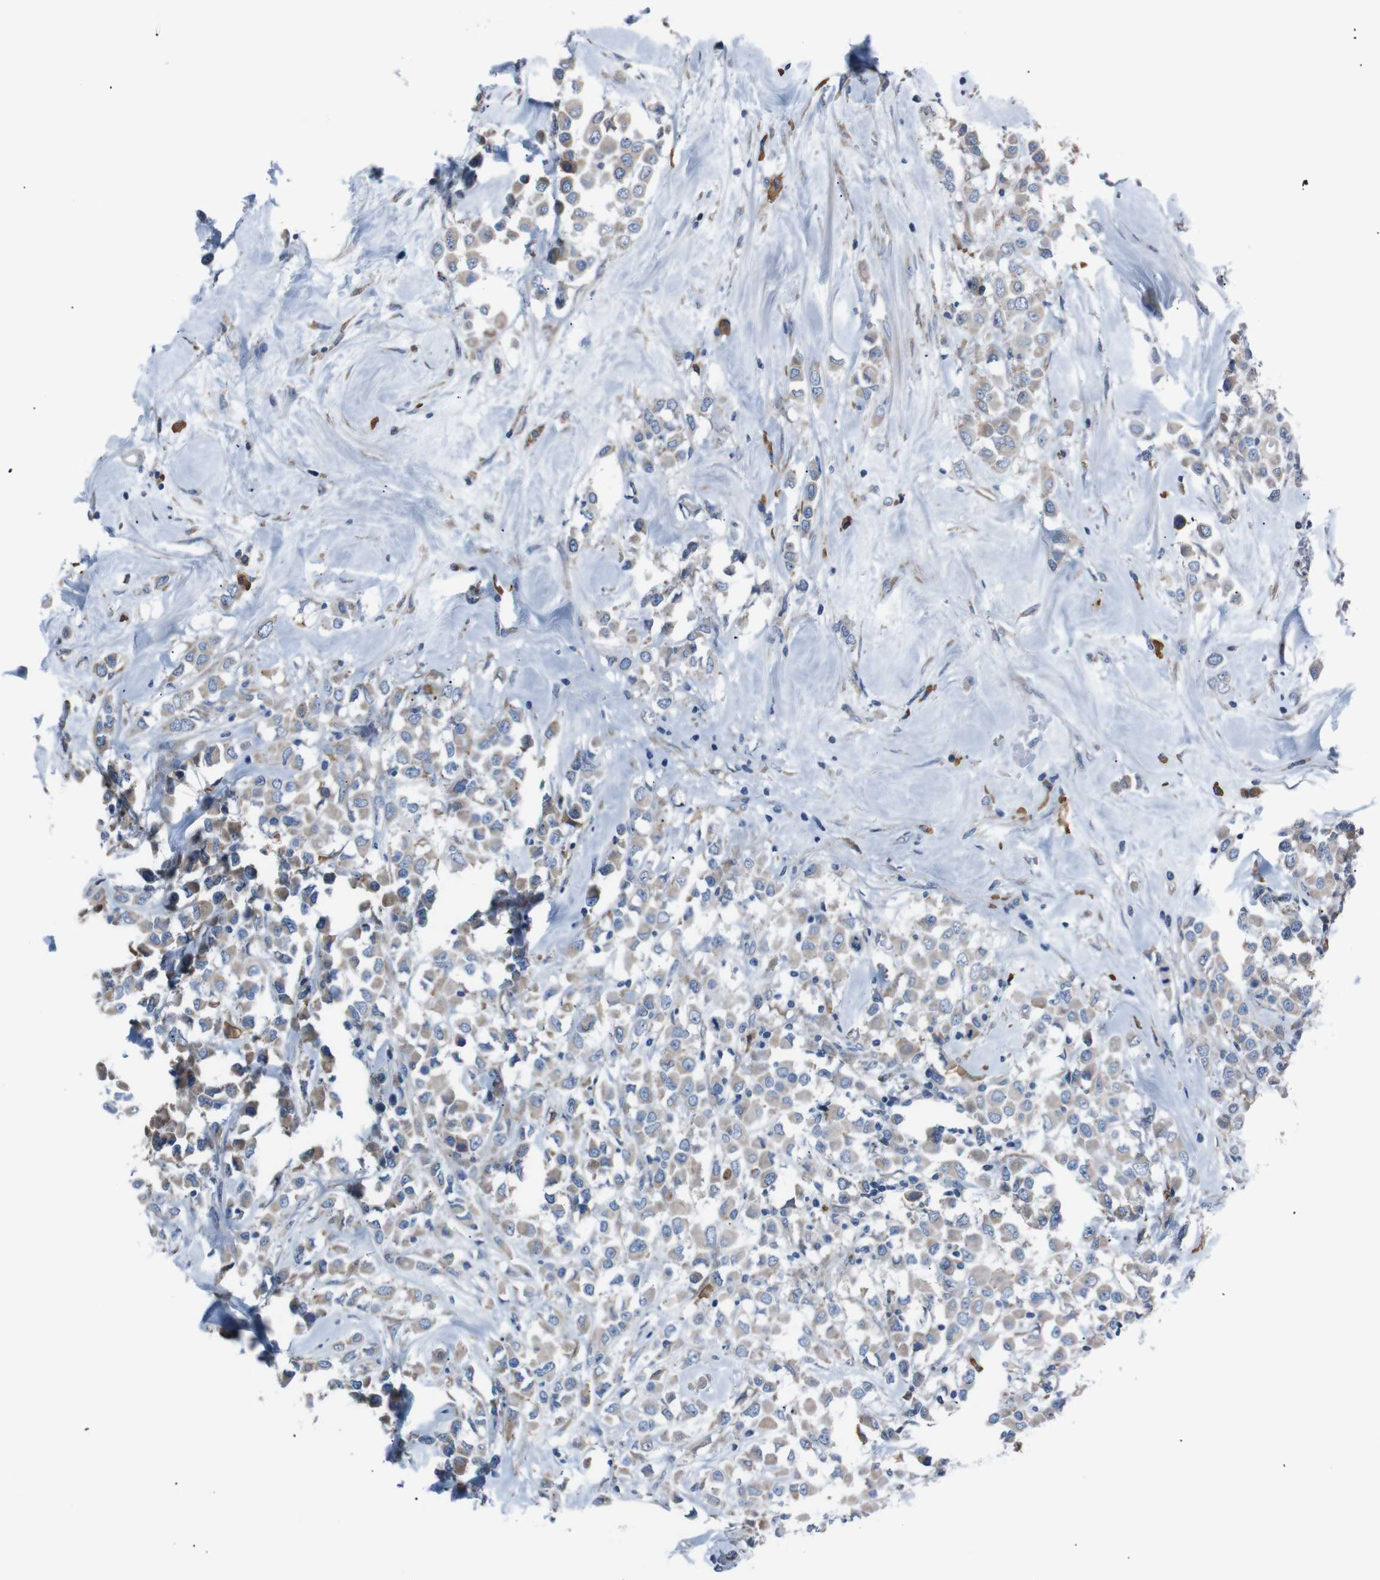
{"staining": {"intensity": "moderate", "quantity": ">75%", "location": "cytoplasmic/membranous"}, "tissue": "breast cancer", "cell_type": "Tumor cells", "image_type": "cancer", "snomed": [{"axis": "morphology", "description": "Duct carcinoma"}, {"axis": "topography", "description": "Breast"}], "caption": "A brown stain labels moderate cytoplasmic/membranous staining of a protein in human breast cancer tumor cells.", "gene": "SIGMAR1", "patient": {"sex": "female", "age": 61}}